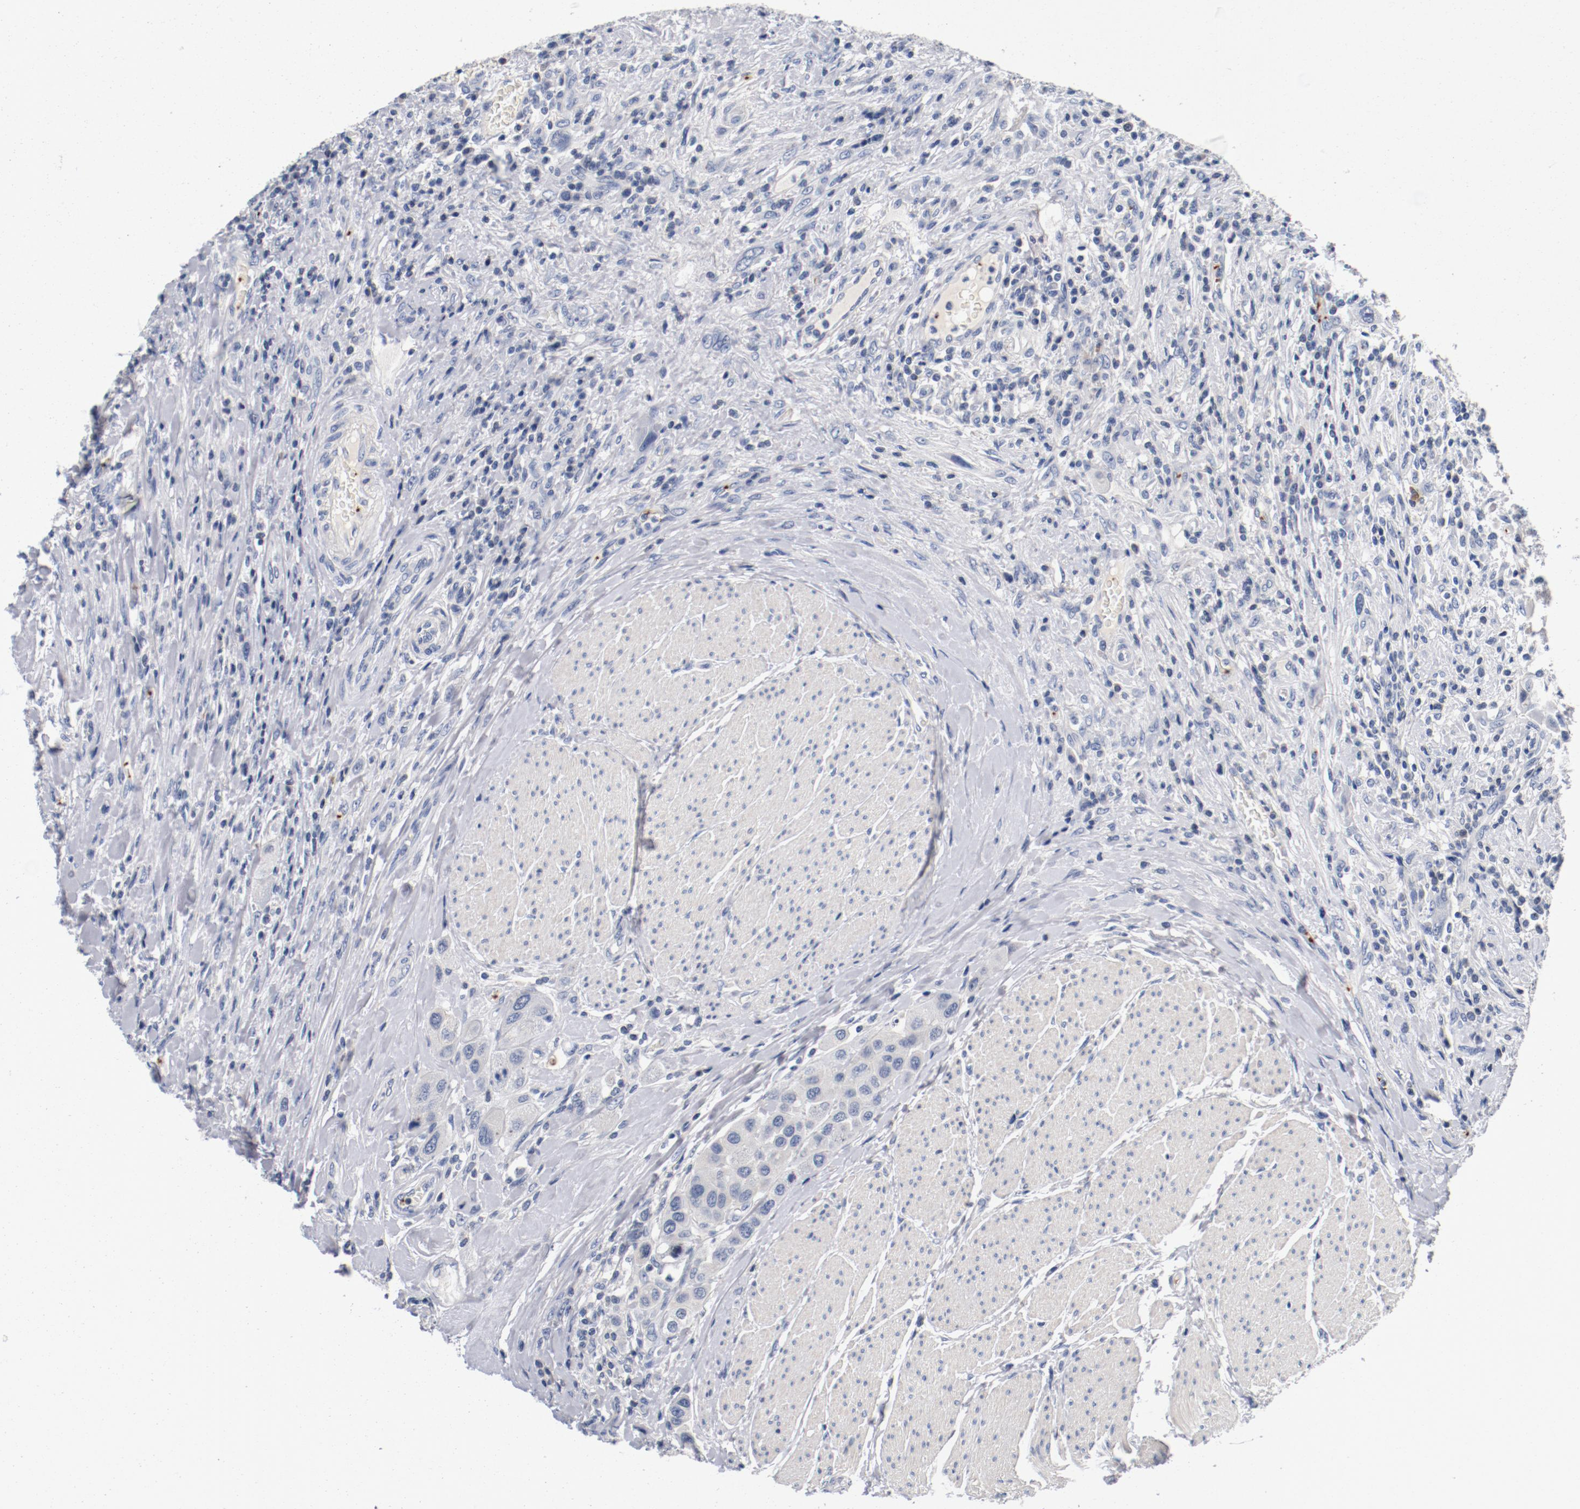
{"staining": {"intensity": "negative", "quantity": "none", "location": "none"}, "tissue": "urothelial cancer", "cell_type": "Tumor cells", "image_type": "cancer", "snomed": [{"axis": "morphology", "description": "Urothelial carcinoma, High grade"}, {"axis": "topography", "description": "Urinary bladder"}], "caption": "A histopathology image of urothelial carcinoma (high-grade) stained for a protein demonstrates no brown staining in tumor cells.", "gene": "PIM1", "patient": {"sex": "male", "age": 50}}